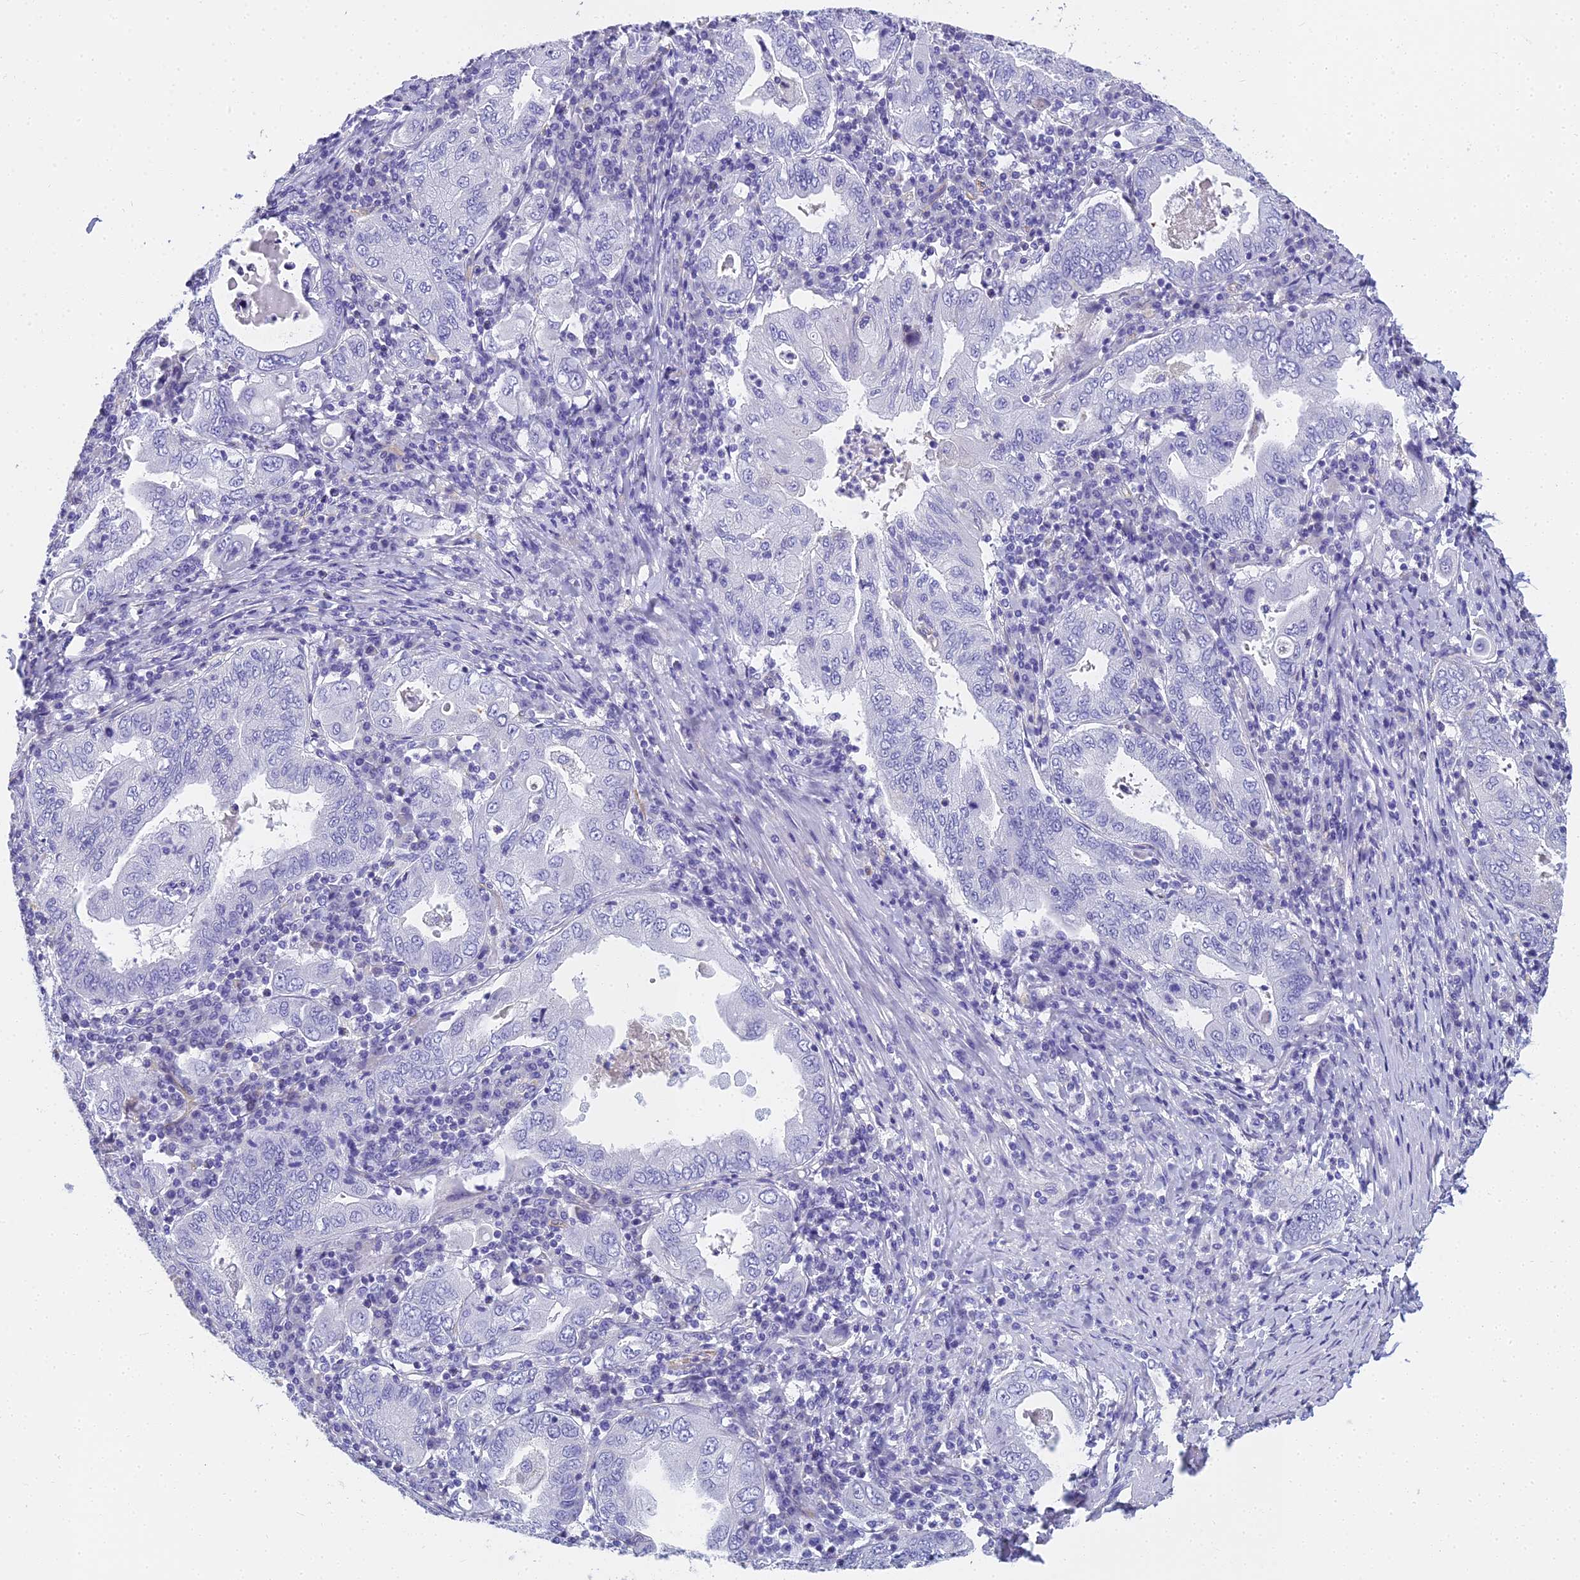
{"staining": {"intensity": "negative", "quantity": "none", "location": "none"}, "tissue": "stomach cancer", "cell_type": "Tumor cells", "image_type": "cancer", "snomed": [{"axis": "morphology", "description": "Normal tissue, NOS"}, {"axis": "morphology", "description": "Adenocarcinoma, NOS"}, {"axis": "topography", "description": "Esophagus"}, {"axis": "topography", "description": "Stomach, upper"}, {"axis": "topography", "description": "Peripheral nerve tissue"}], "caption": "There is no significant positivity in tumor cells of stomach adenocarcinoma.", "gene": "NINJ1", "patient": {"sex": "male", "age": 62}}